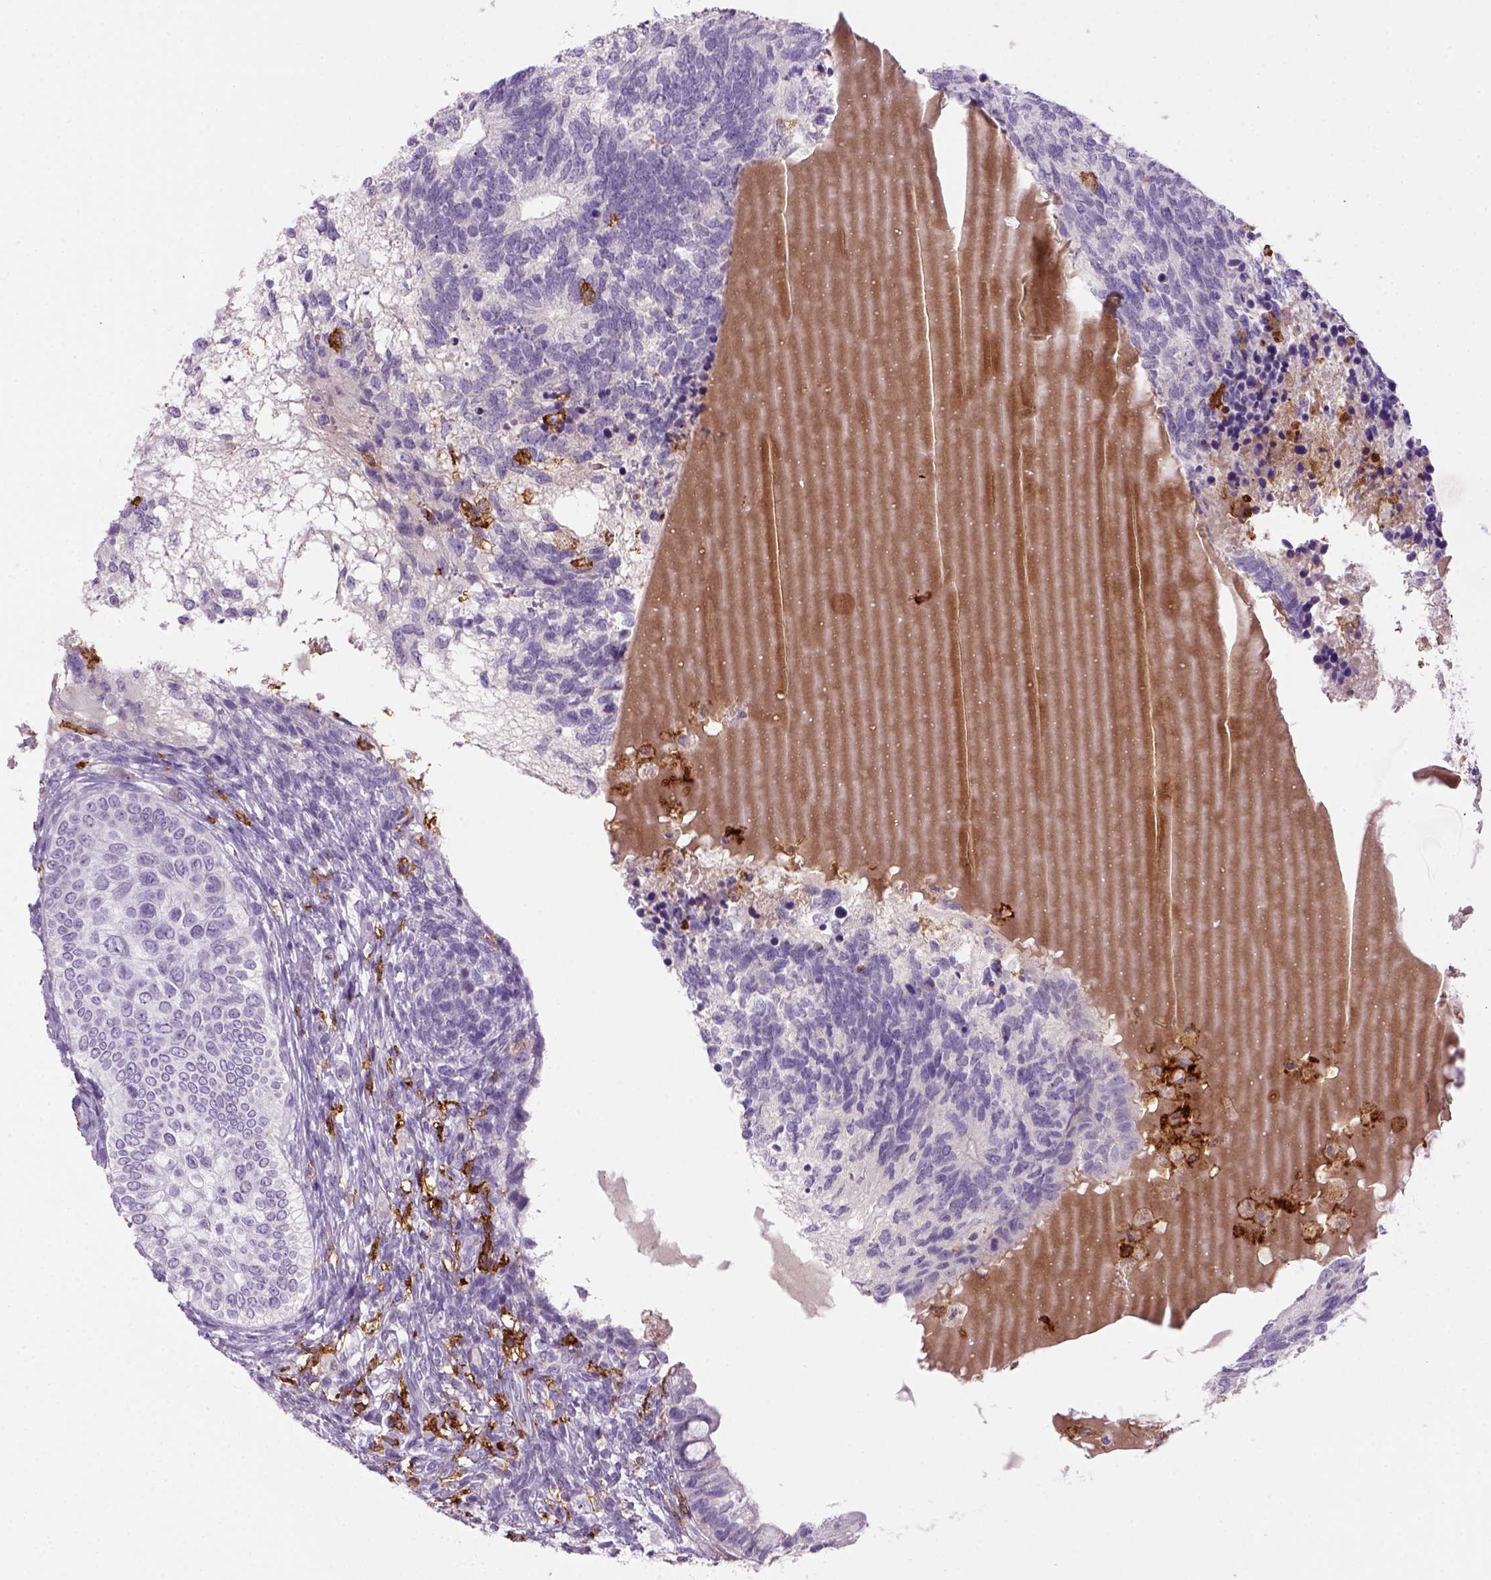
{"staining": {"intensity": "negative", "quantity": "none", "location": "none"}, "tissue": "testis cancer", "cell_type": "Tumor cells", "image_type": "cancer", "snomed": [{"axis": "morphology", "description": "Seminoma, NOS"}, {"axis": "morphology", "description": "Carcinoma, Embryonal, NOS"}, {"axis": "topography", "description": "Testis"}], "caption": "Image shows no significant protein positivity in tumor cells of seminoma (testis).", "gene": "CD14", "patient": {"sex": "male", "age": 41}}